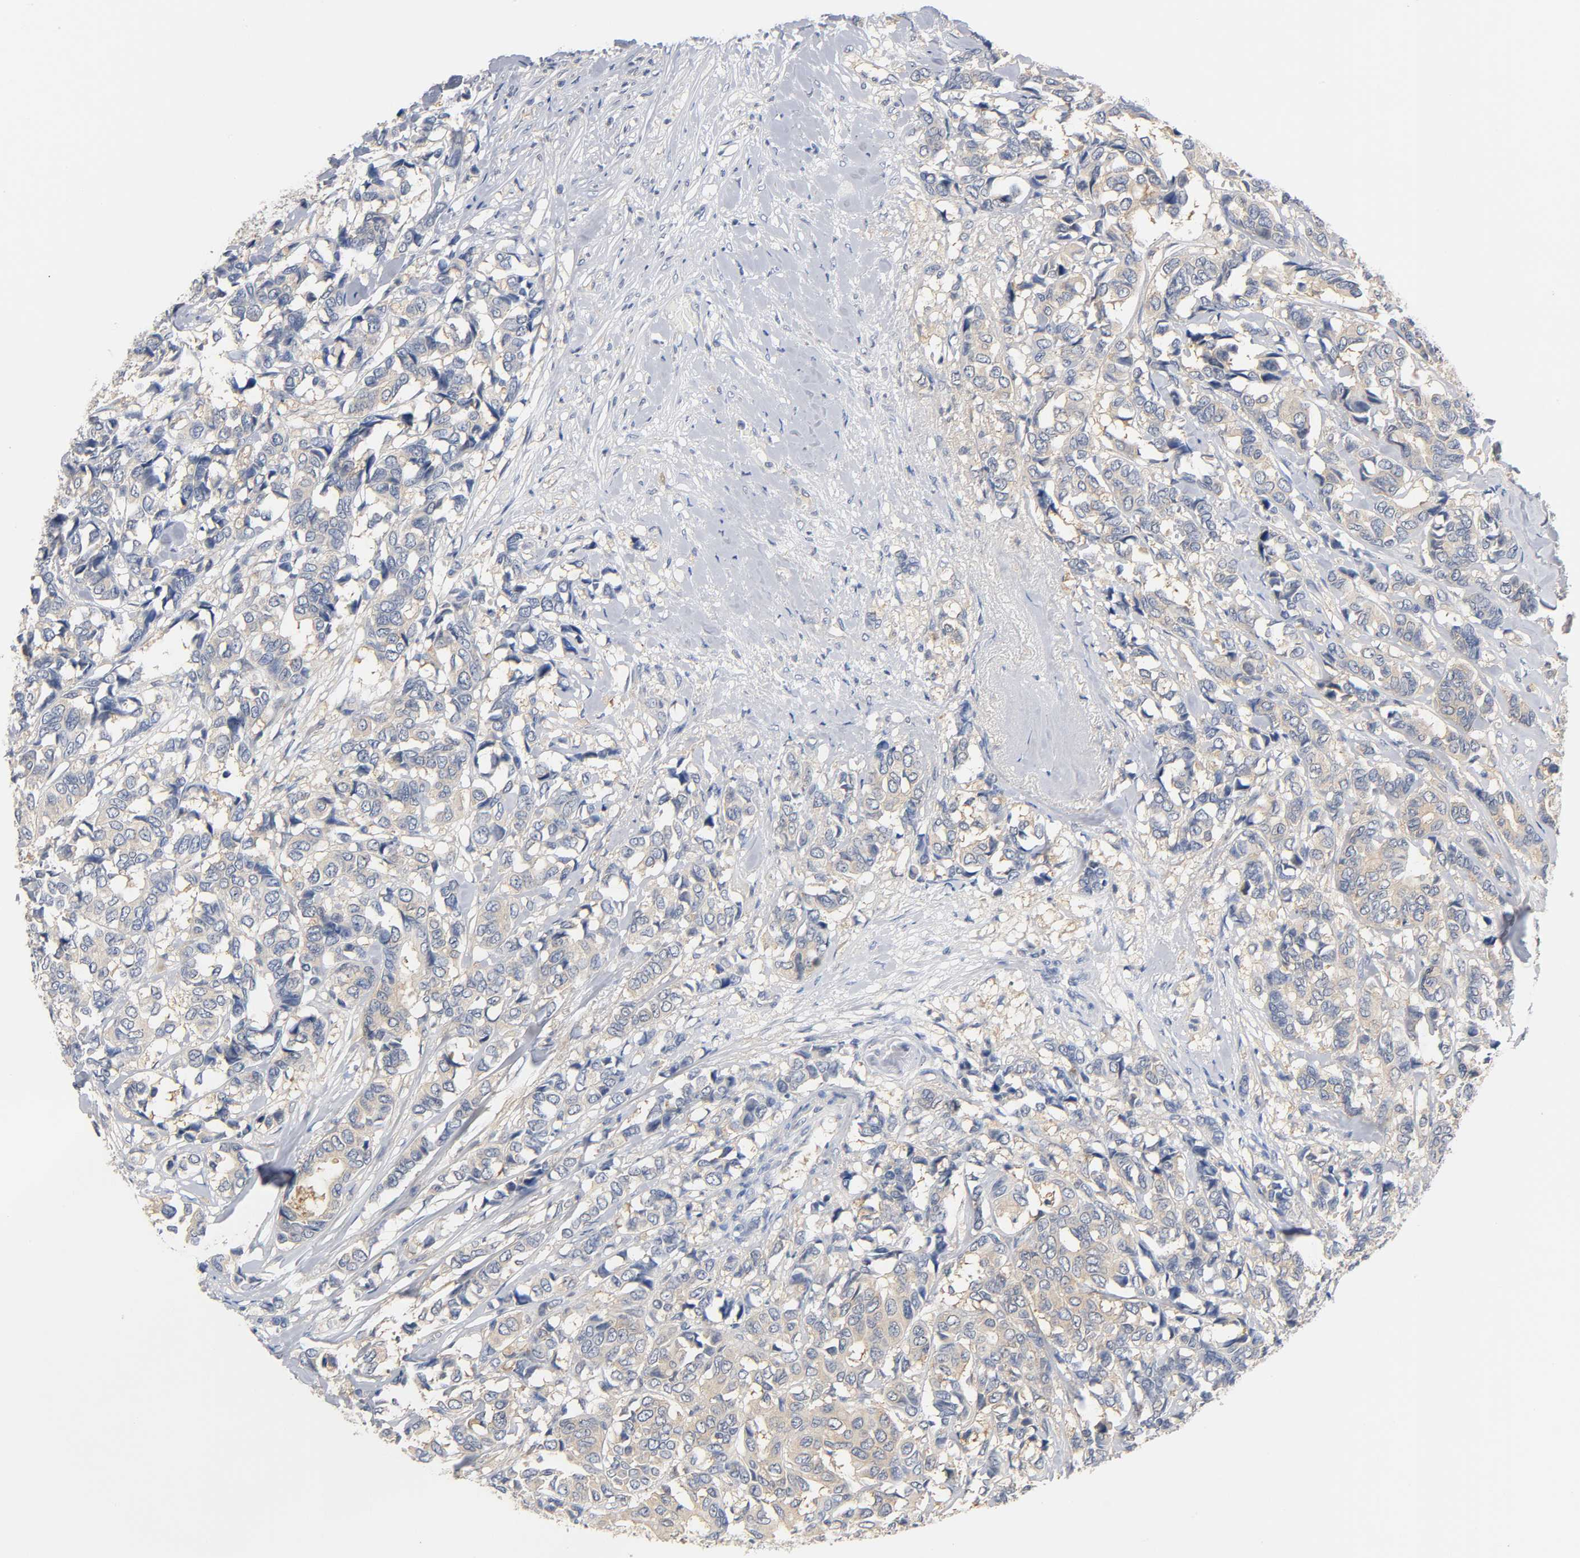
{"staining": {"intensity": "weak", "quantity": ">75%", "location": "cytoplasmic/membranous"}, "tissue": "breast cancer", "cell_type": "Tumor cells", "image_type": "cancer", "snomed": [{"axis": "morphology", "description": "Duct carcinoma"}, {"axis": "topography", "description": "Breast"}], "caption": "DAB (3,3'-diaminobenzidine) immunohistochemical staining of human breast intraductal carcinoma displays weak cytoplasmic/membranous protein positivity in approximately >75% of tumor cells.", "gene": "FYN", "patient": {"sex": "female", "age": 87}}